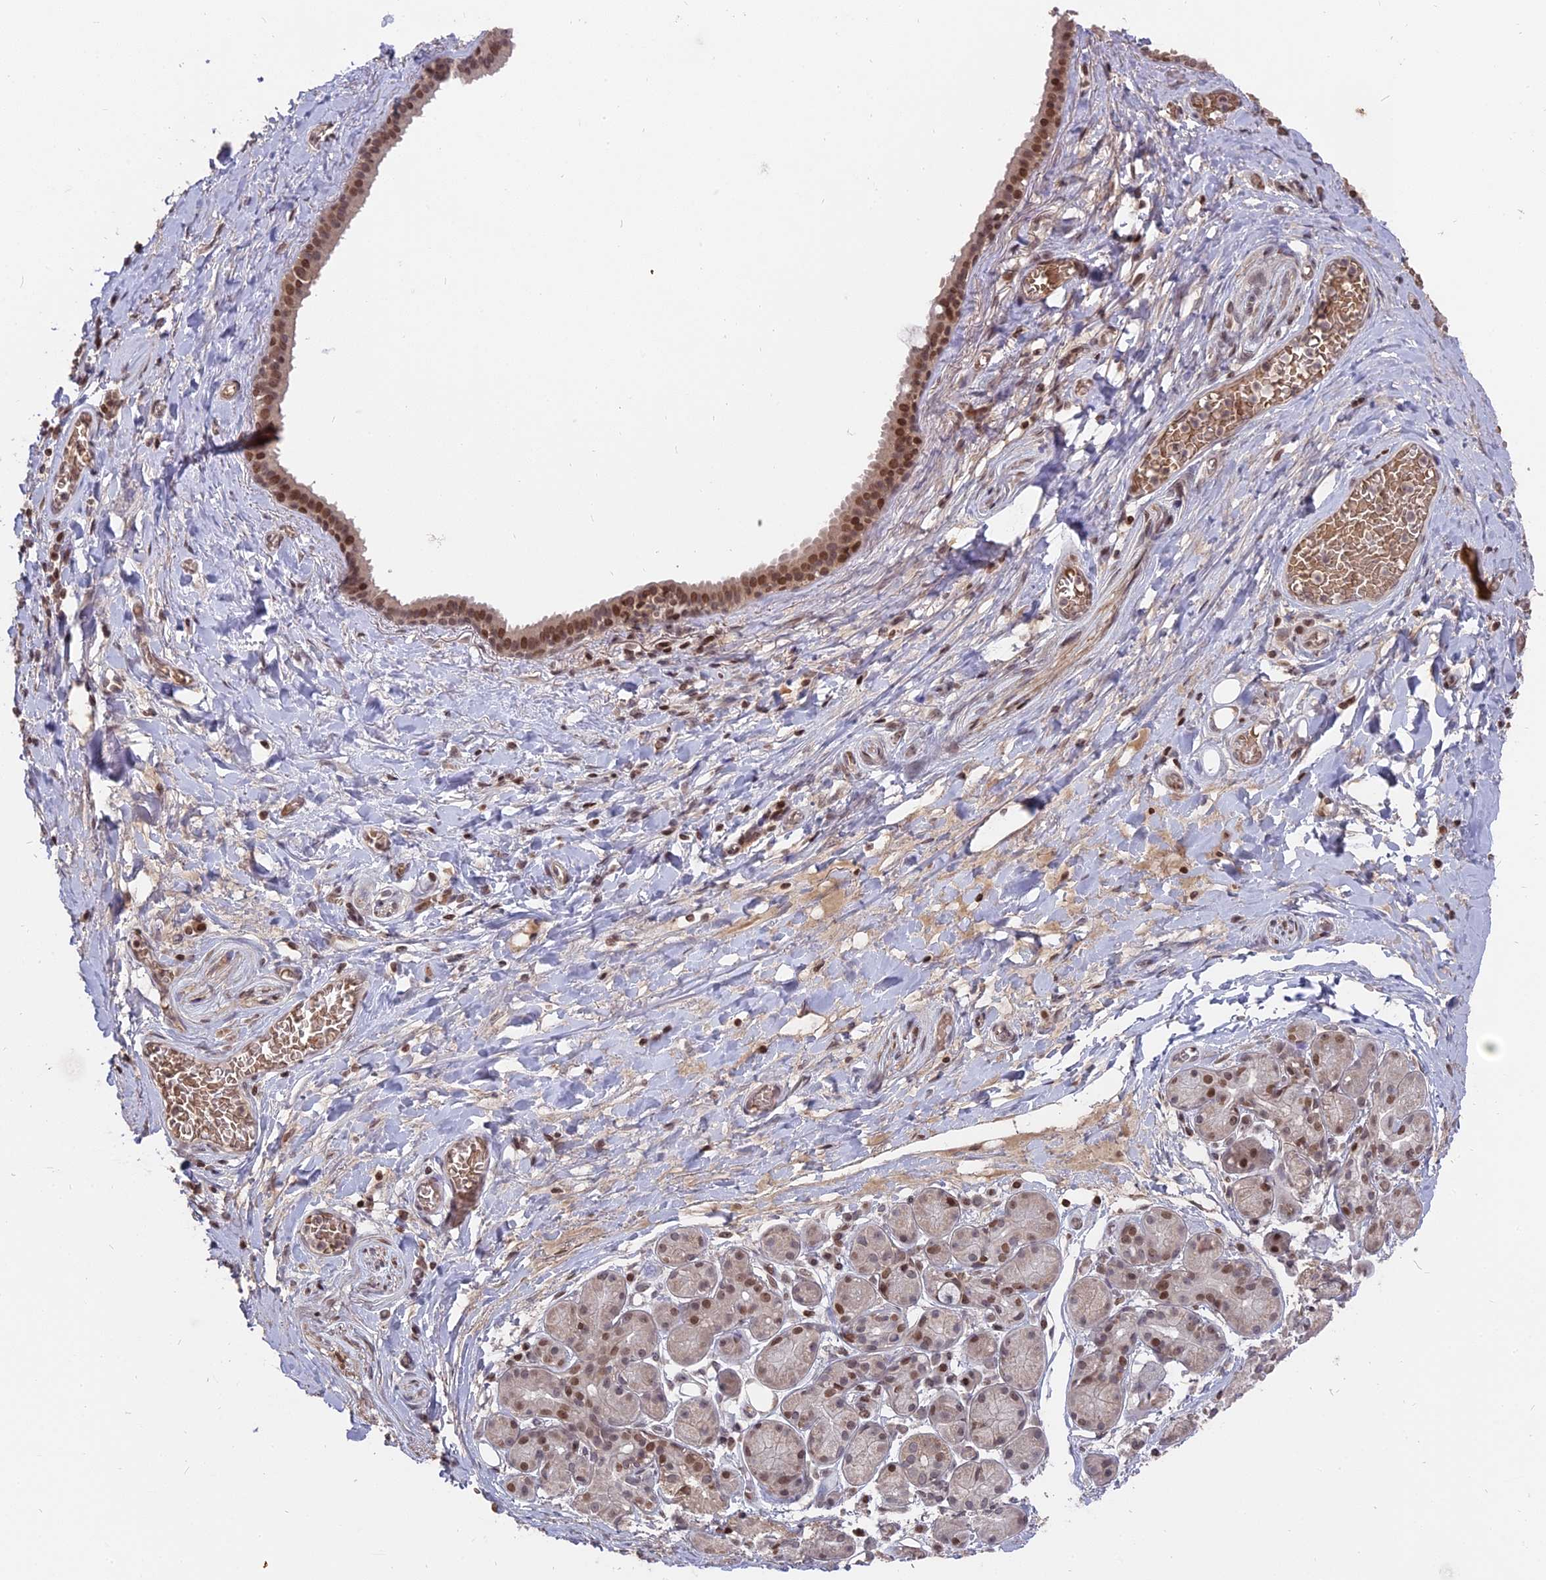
{"staining": {"intensity": "negative", "quantity": "none", "location": "none"}, "tissue": "adipose tissue", "cell_type": "Adipocytes", "image_type": "normal", "snomed": [{"axis": "morphology", "description": "Normal tissue, NOS"}, {"axis": "topography", "description": "Salivary gland"}, {"axis": "topography", "description": "Peripheral nerve tissue"}], "caption": "Immunohistochemistry photomicrograph of unremarkable human adipose tissue stained for a protein (brown), which exhibits no staining in adipocytes.", "gene": "NR1H3", "patient": {"sex": "male", "age": 62}}